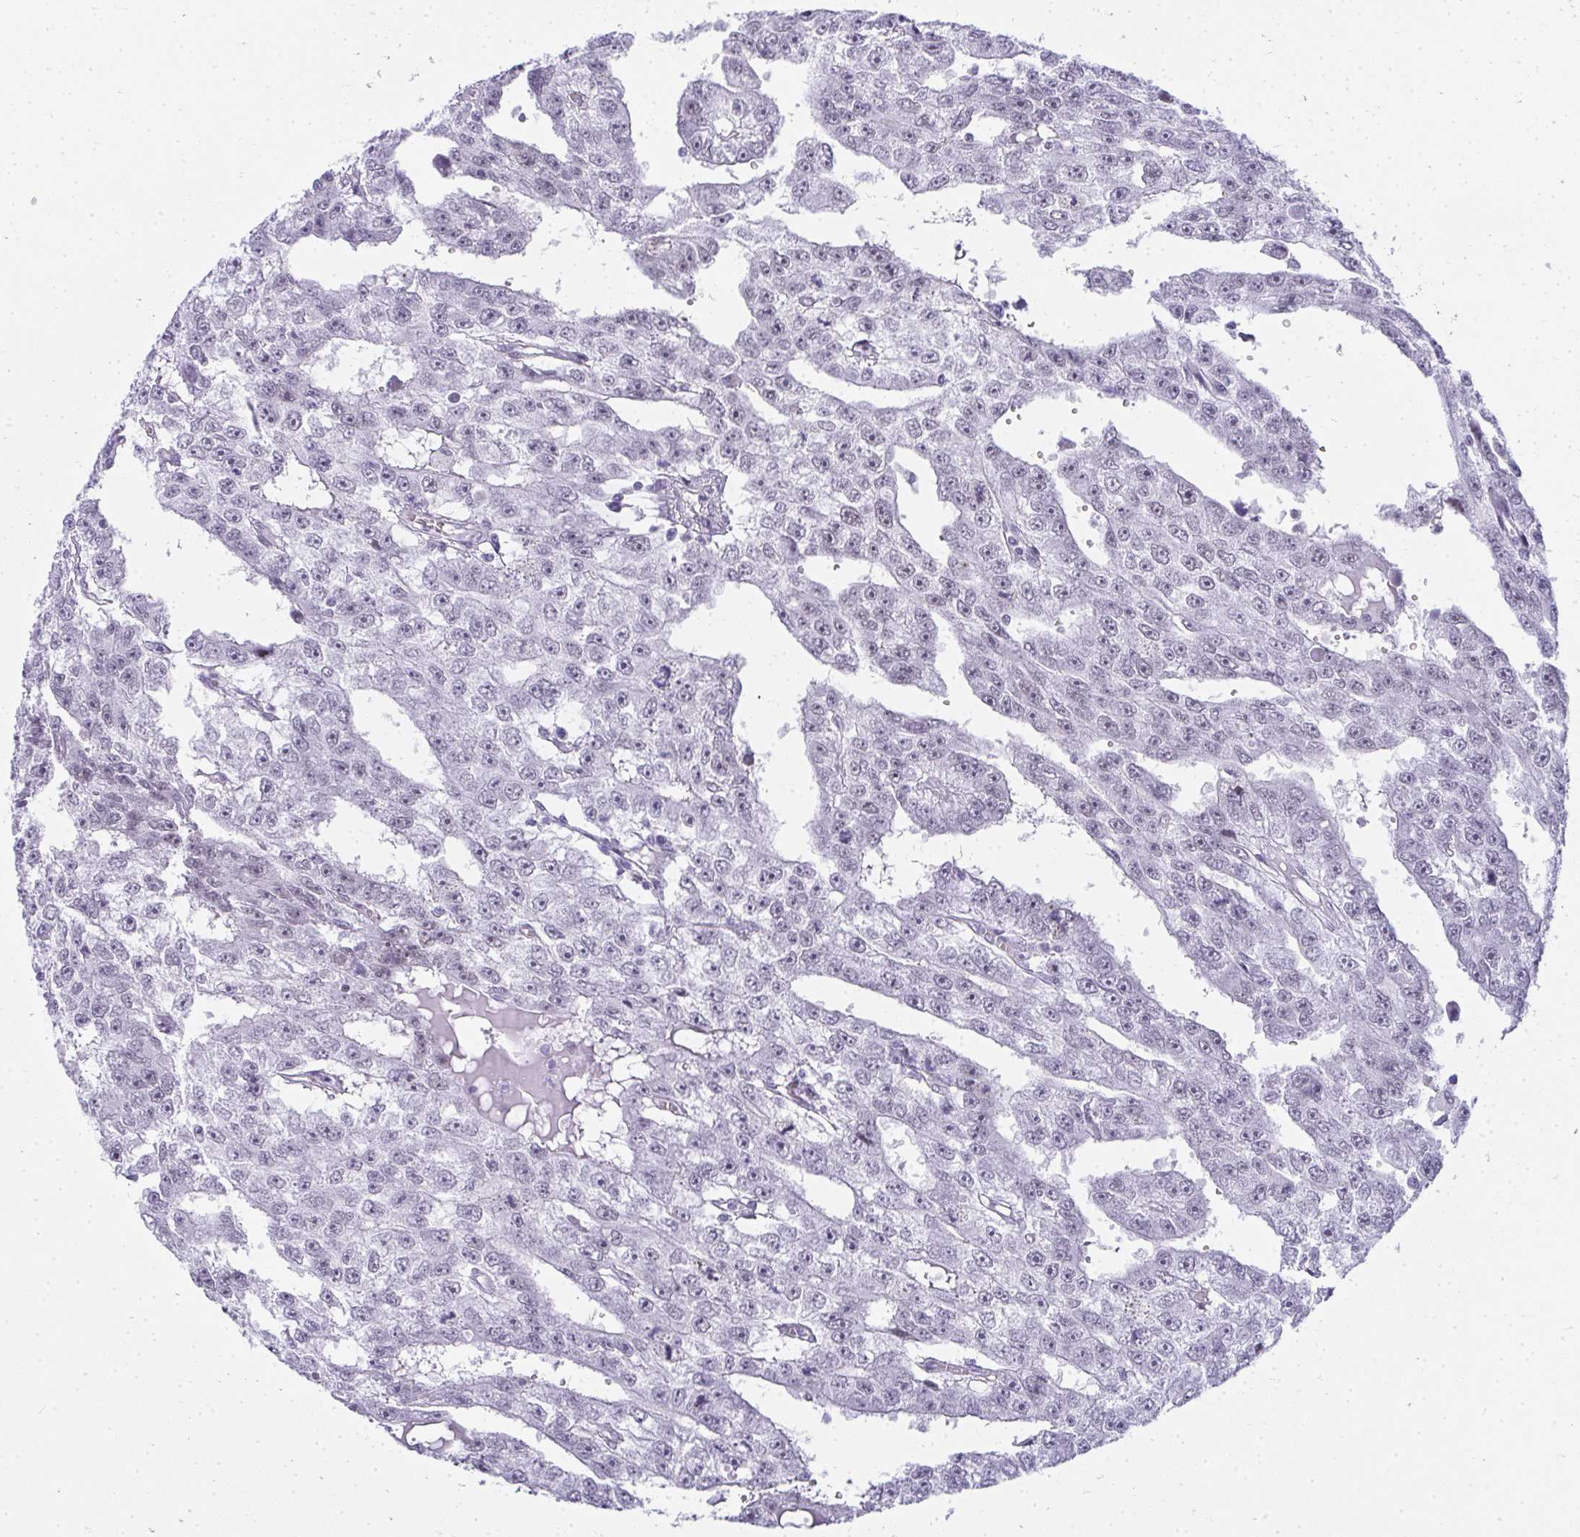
{"staining": {"intensity": "negative", "quantity": "none", "location": "none"}, "tissue": "testis cancer", "cell_type": "Tumor cells", "image_type": "cancer", "snomed": [{"axis": "morphology", "description": "Carcinoma, Embryonal, NOS"}, {"axis": "topography", "description": "Testis"}], "caption": "Tumor cells show no significant staining in testis cancer (embryonal carcinoma). (Brightfield microscopy of DAB immunohistochemistry (IHC) at high magnification).", "gene": "PLA2G1B", "patient": {"sex": "male", "age": 20}}